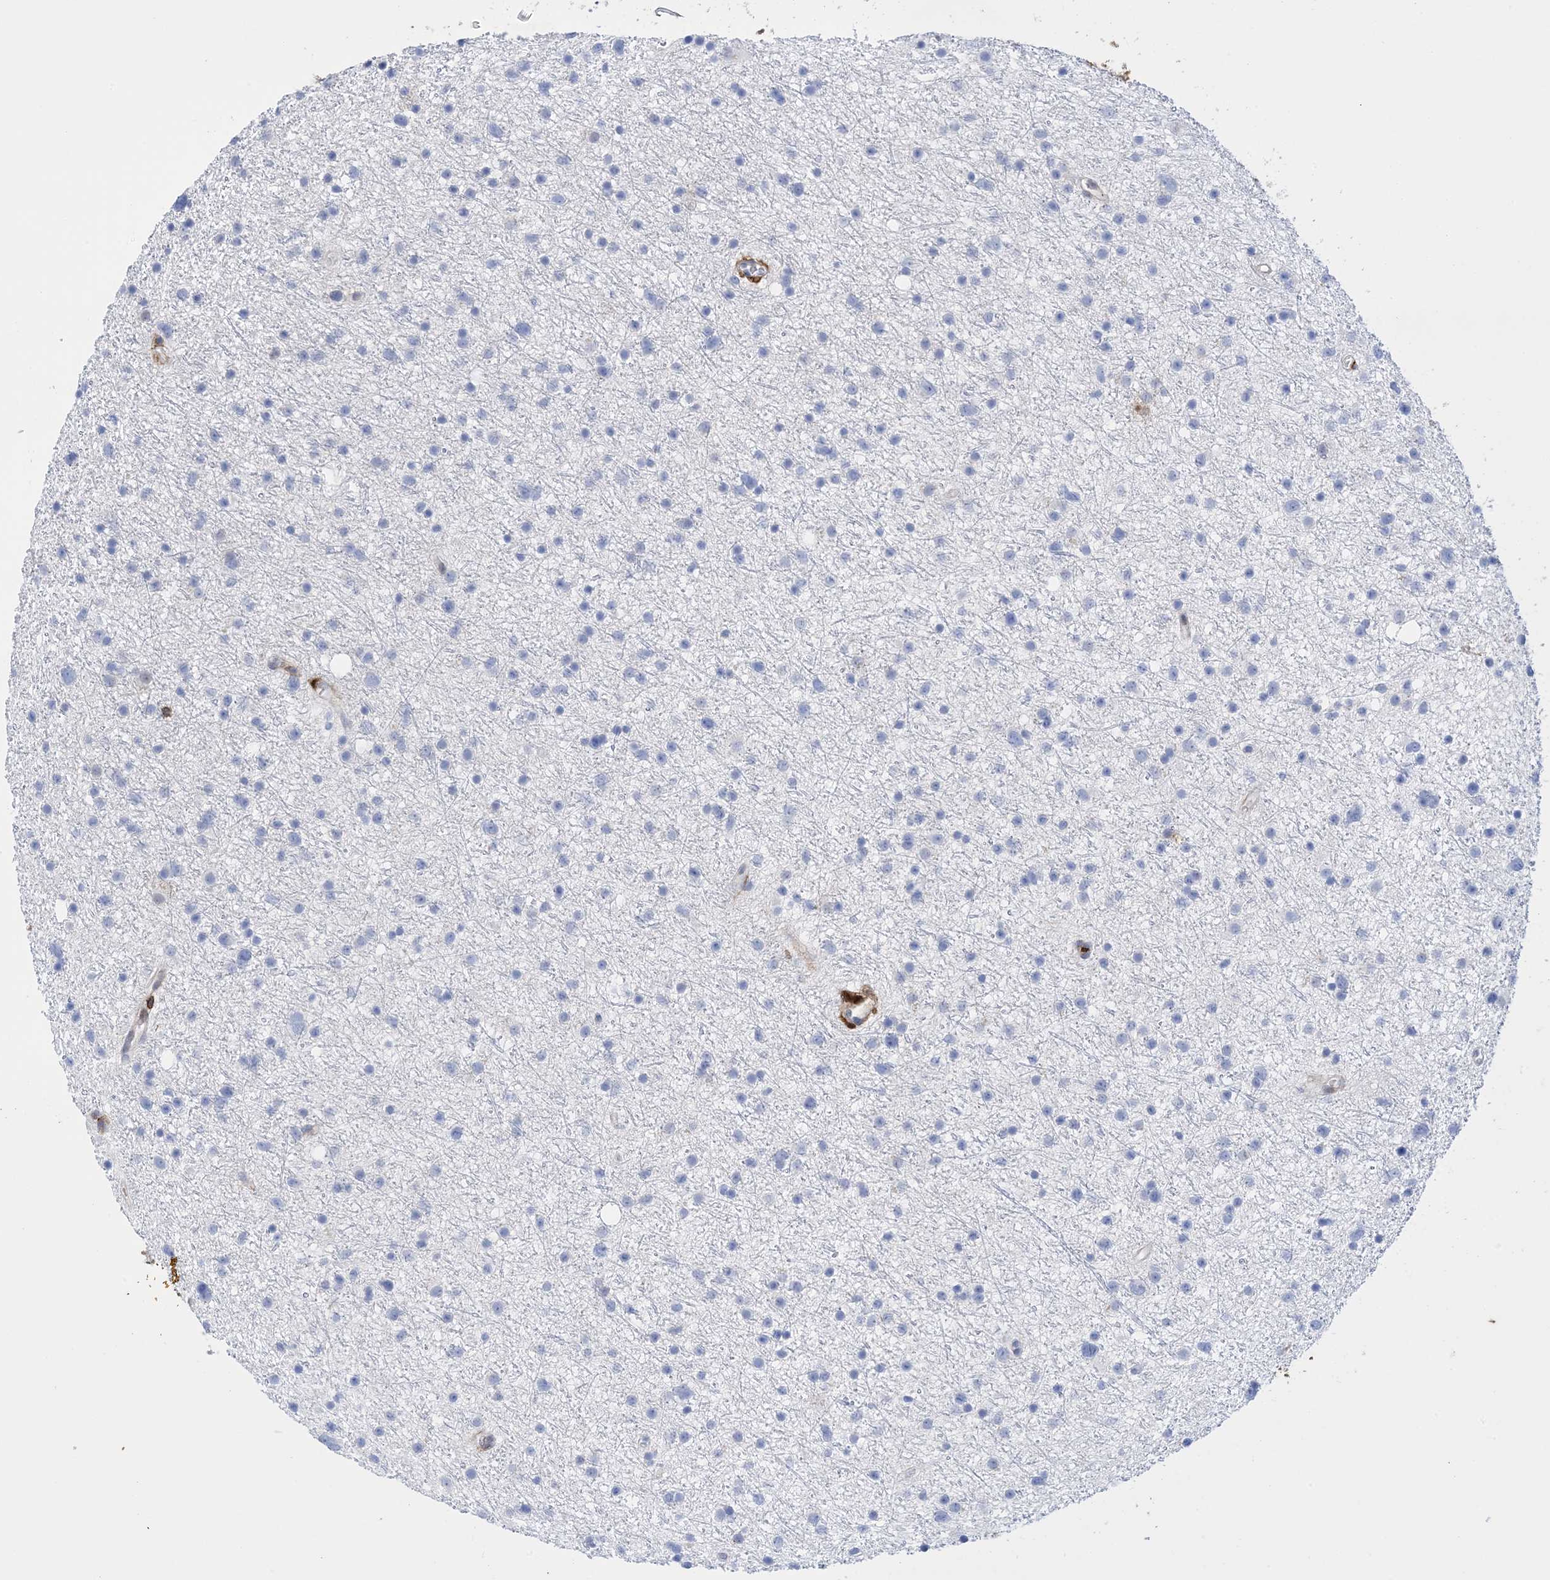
{"staining": {"intensity": "negative", "quantity": "none", "location": "none"}, "tissue": "glioma", "cell_type": "Tumor cells", "image_type": "cancer", "snomed": [{"axis": "morphology", "description": "Glioma, malignant, Low grade"}, {"axis": "topography", "description": "Cerebral cortex"}], "caption": "Glioma was stained to show a protein in brown. There is no significant positivity in tumor cells. (Brightfield microscopy of DAB immunohistochemistry (IHC) at high magnification).", "gene": "ANXA1", "patient": {"sex": "female", "age": 39}}